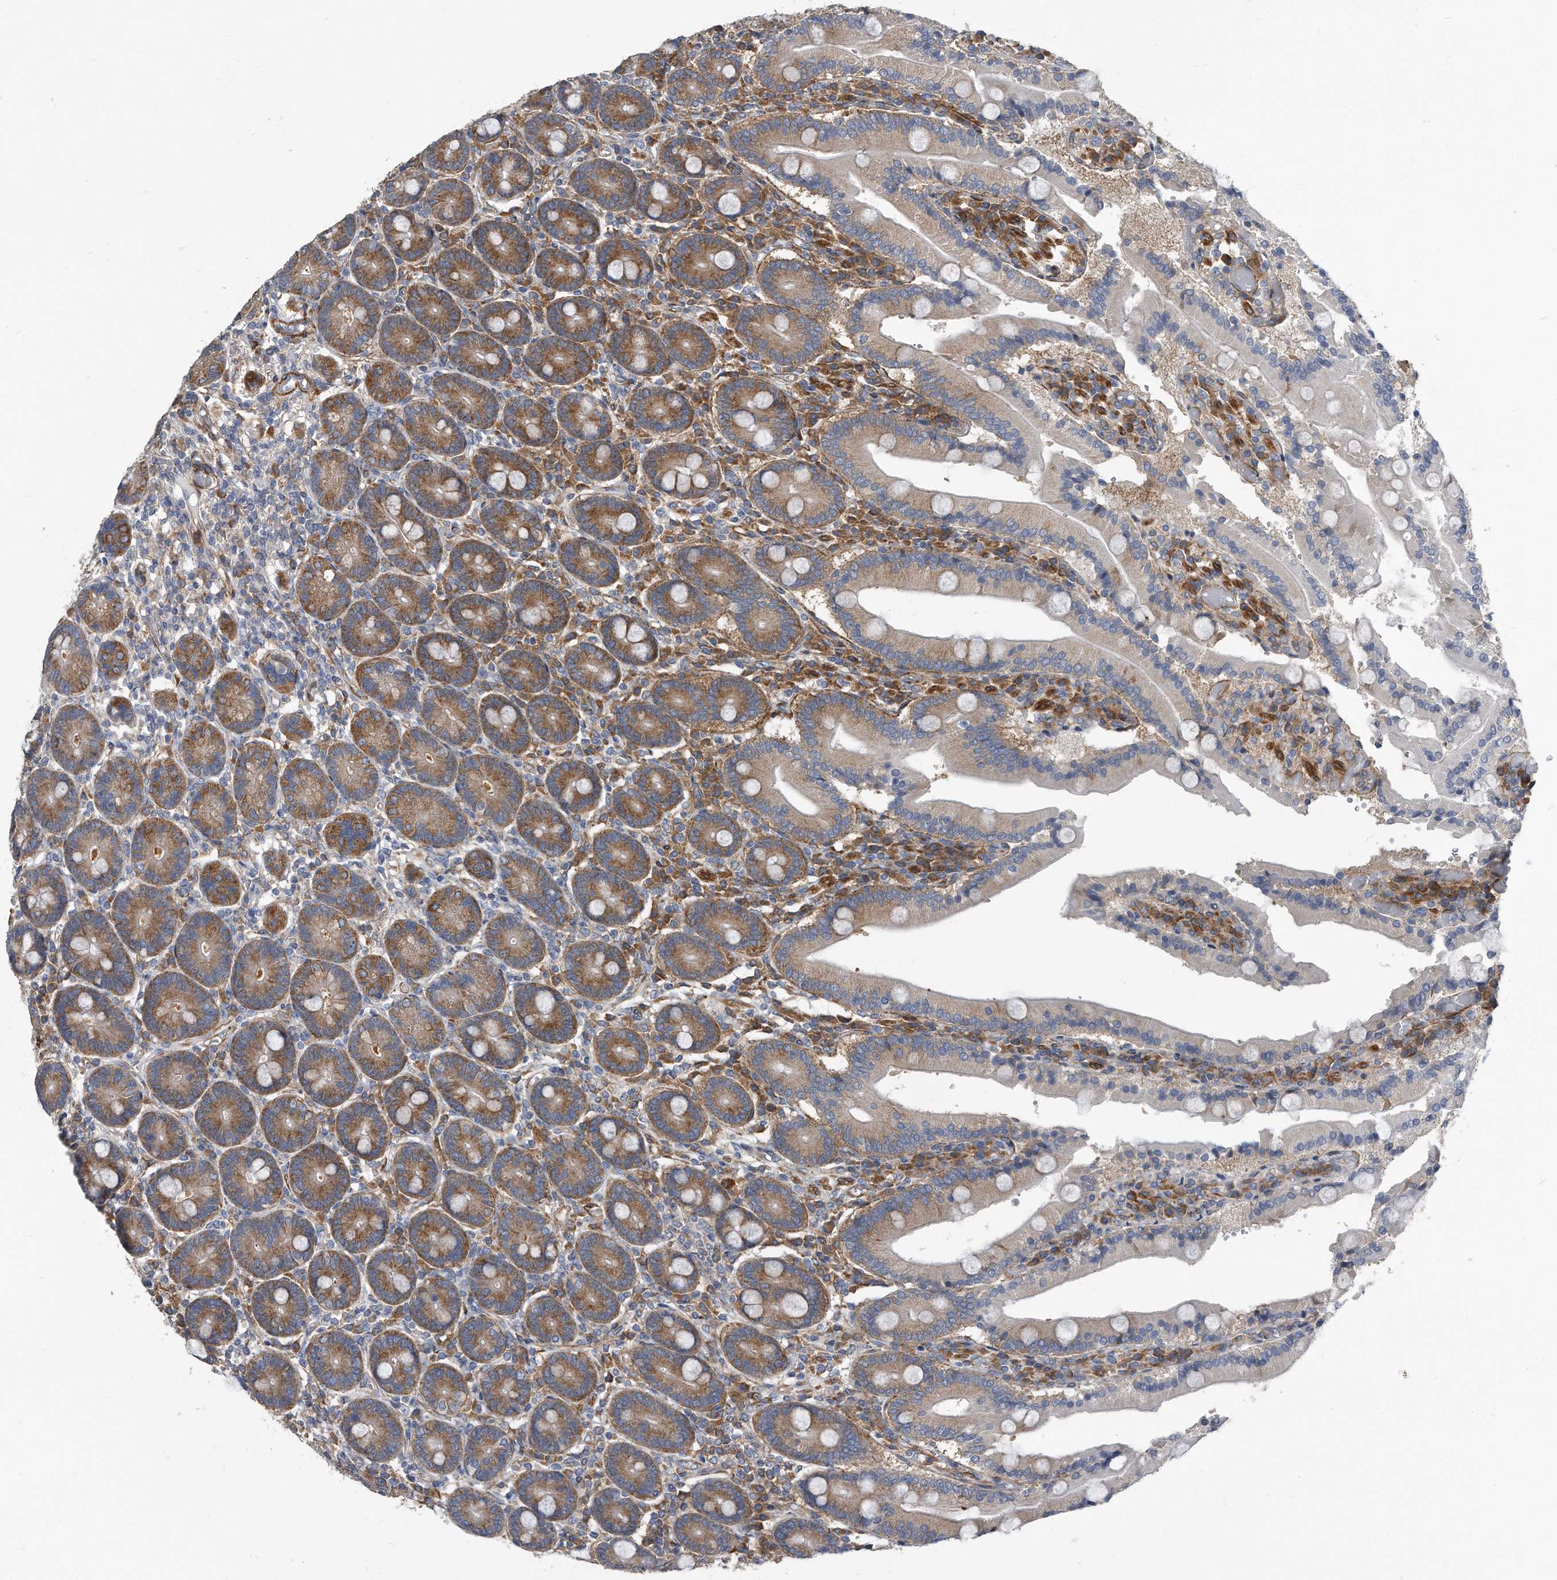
{"staining": {"intensity": "strong", "quantity": ">75%", "location": "cytoplasmic/membranous"}, "tissue": "duodenum", "cell_type": "Glandular cells", "image_type": "normal", "snomed": [{"axis": "morphology", "description": "Normal tissue, NOS"}, {"axis": "topography", "description": "Duodenum"}], "caption": "Duodenum stained with immunohistochemistry (IHC) exhibits strong cytoplasmic/membranous expression in about >75% of glandular cells. The protein is shown in brown color, while the nuclei are stained blue.", "gene": "EIF2B4", "patient": {"sex": "female", "age": 62}}